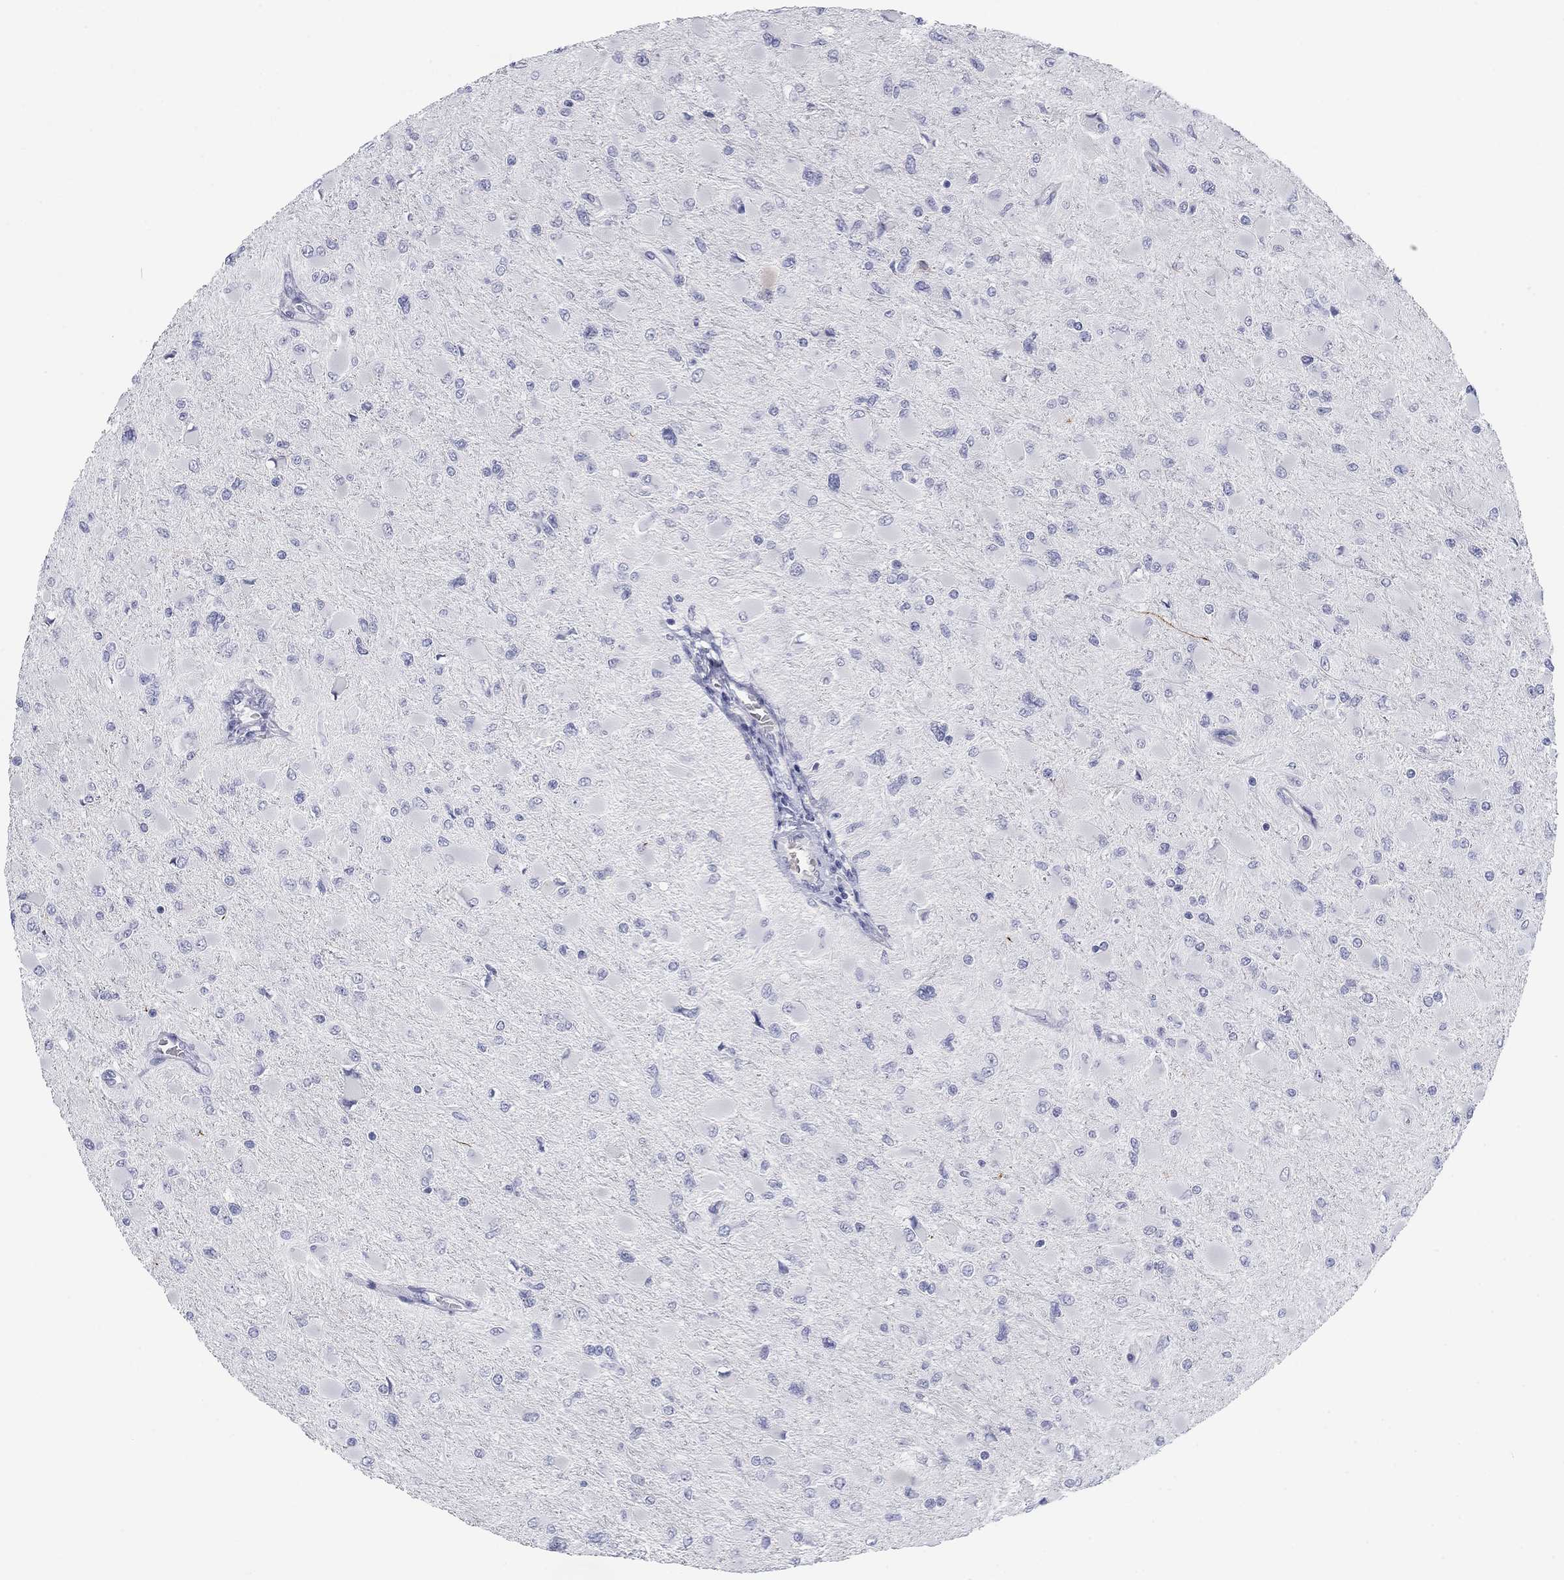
{"staining": {"intensity": "negative", "quantity": "none", "location": "none"}, "tissue": "glioma", "cell_type": "Tumor cells", "image_type": "cancer", "snomed": [{"axis": "morphology", "description": "Glioma, malignant, High grade"}, {"axis": "topography", "description": "Cerebral cortex"}], "caption": "Tumor cells show no significant protein expression in glioma.", "gene": "CALB1", "patient": {"sex": "female", "age": 36}}